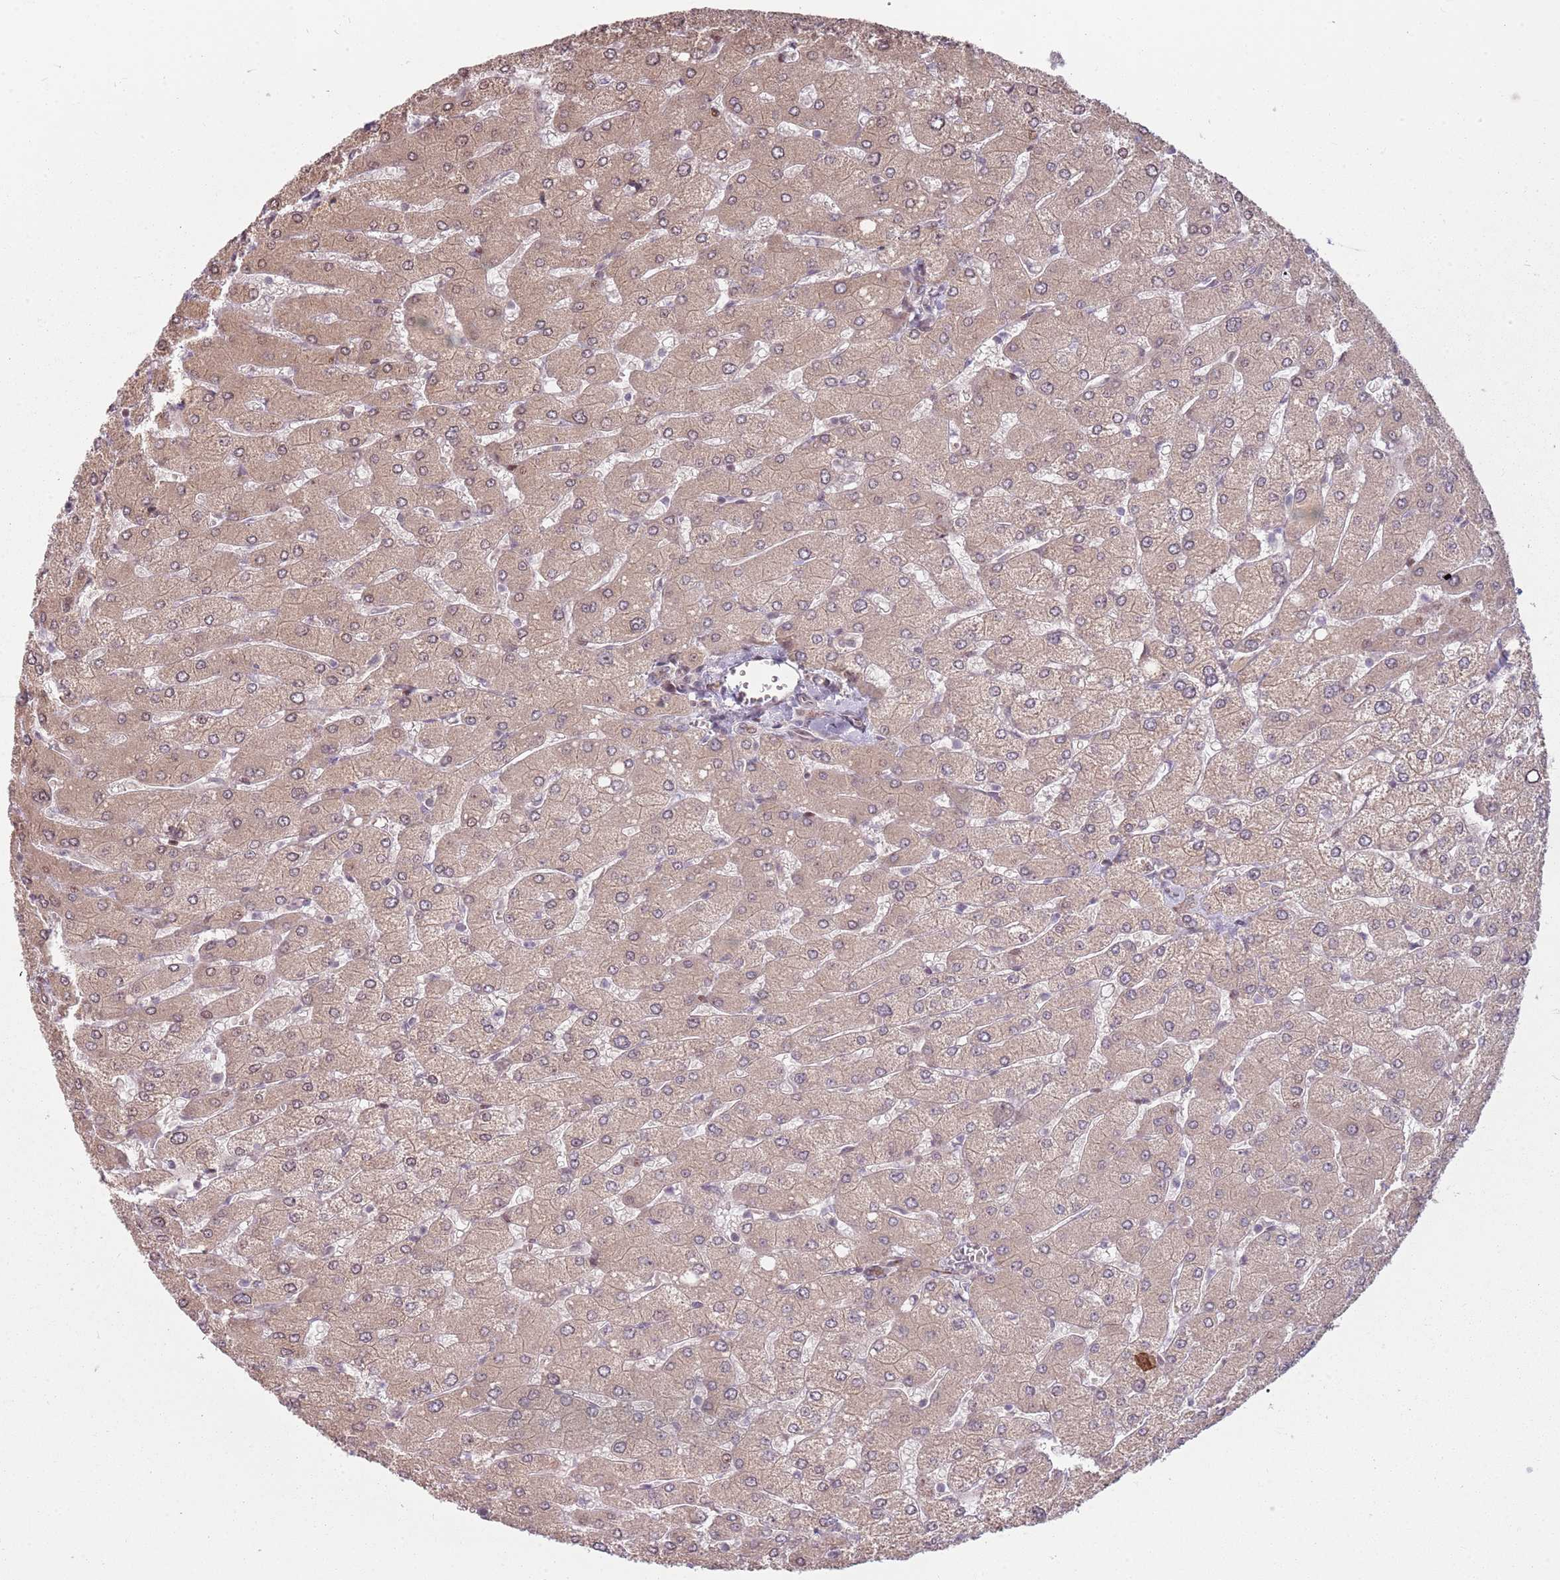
{"staining": {"intensity": "weak", "quantity": ">75%", "location": "cytoplasmic/membranous,nuclear"}, "tissue": "liver", "cell_type": "Cholangiocytes", "image_type": "normal", "snomed": [{"axis": "morphology", "description": "Normal tissue, NOS"}, {"axis": "topography", "description": "Liver"}], "caption": "Immunohistochemistry photomicrograph of unremarkable liver: human liver stained using immunohistochemistry (IHC) shows low levels of weak protein expression localized specifically in the cytoplasmic/membranous,nuclear of cholangiocytes, appearing as a cytoplasmic/membranous,nuclear brown color.", "gene": "ADGRG1", "patient": {"sex": "male", "age": 55}}